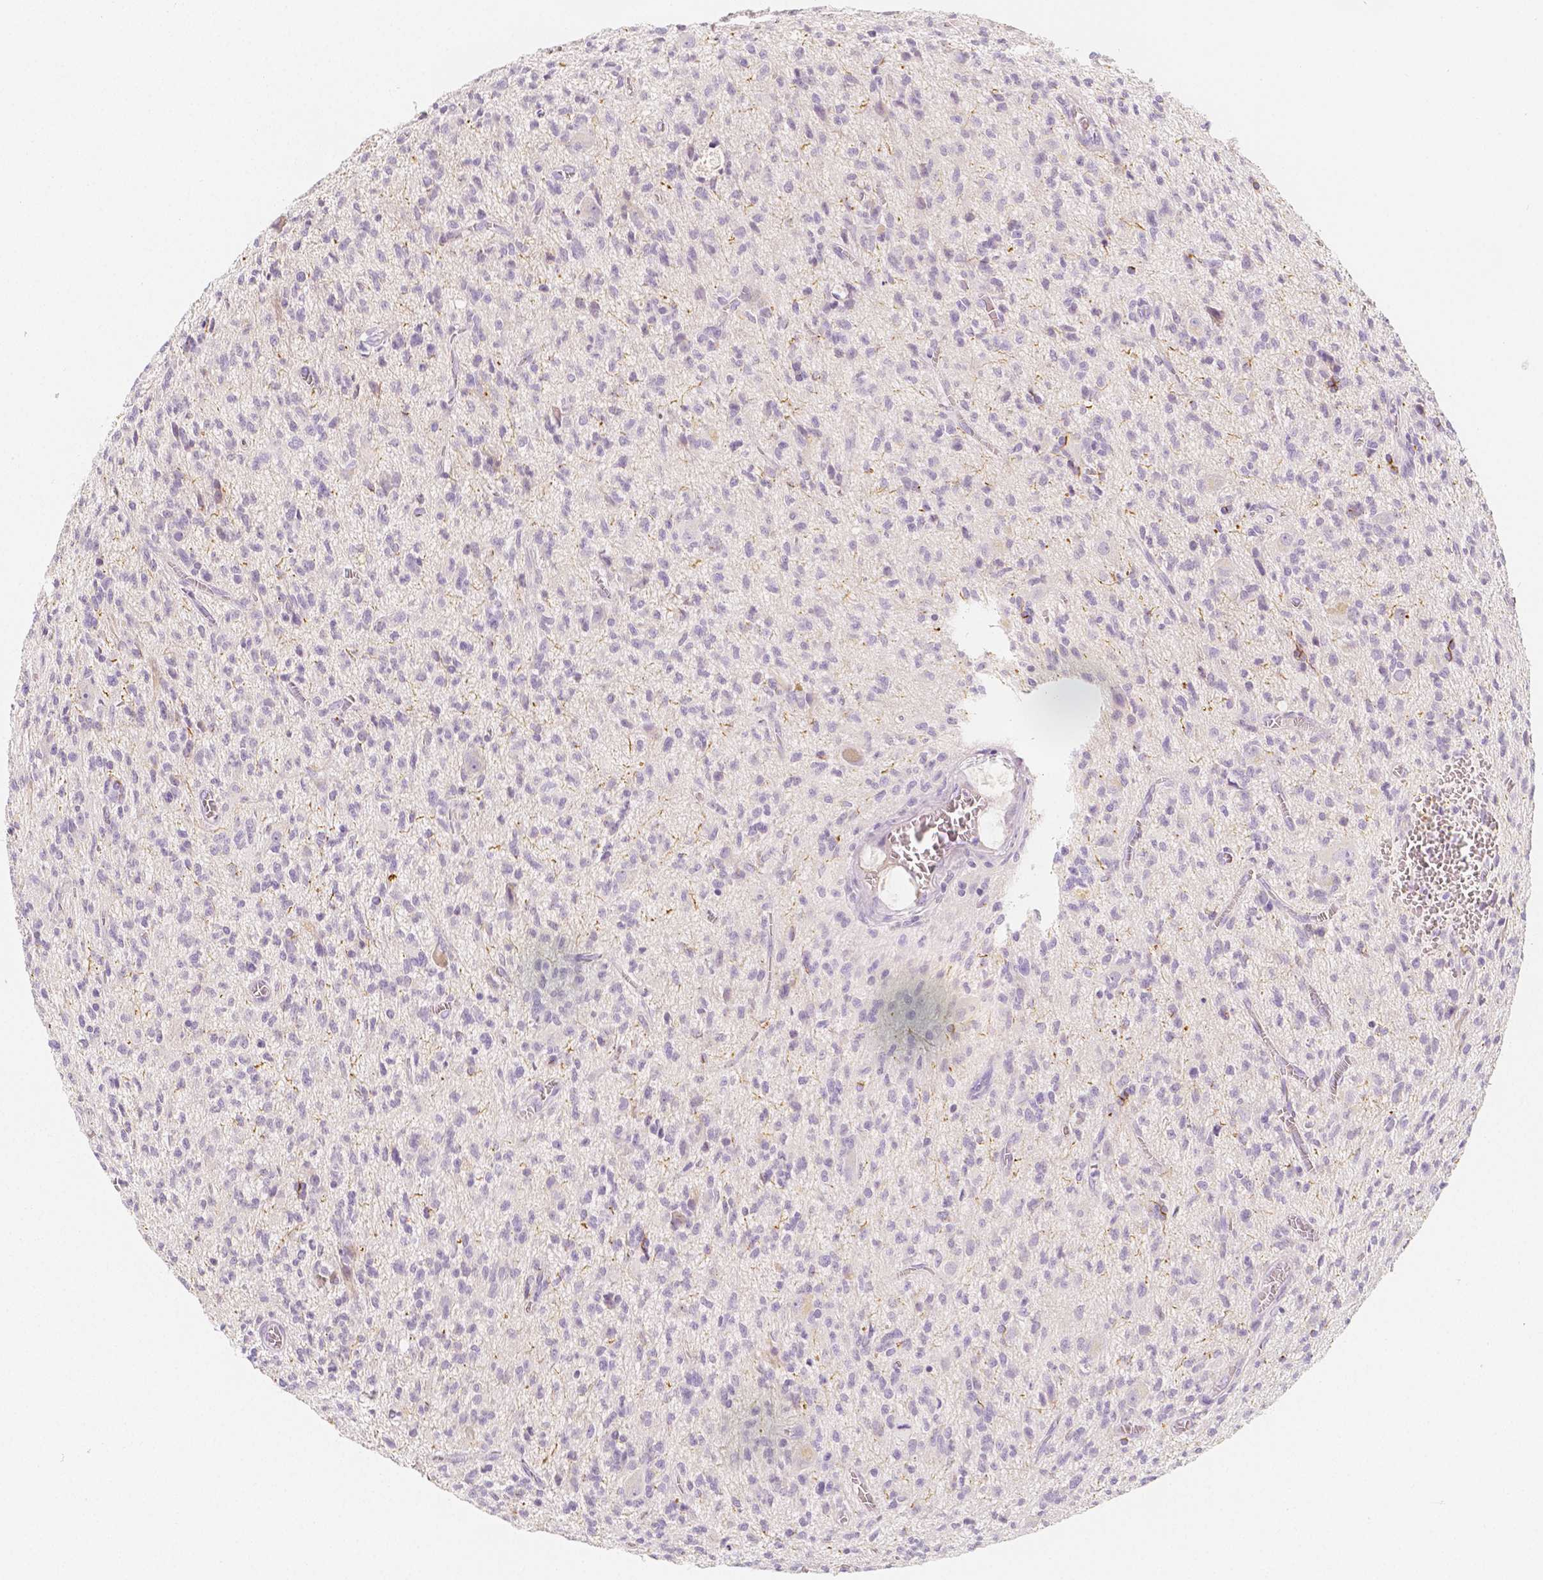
{"staining": {"intensity": "negative", "quantity": "none", "location": "none"}, "tissue": "glioma", "cell_type": "Tumor cells", "image_type": "cancer", "snomed": [{"axis": "morphology", "description": "Glioma, malignant, Low grade"}, {"axis": "topography", "description": "Brain"}], "caption": "Glioma was stained to show a protein in brown. There is no significant staining in tumor cells. (Immunohistochemistry, brightfield microscopy, high magnification).", "gene": "BATF", "patient": {"sex": "male", "age": 64}}